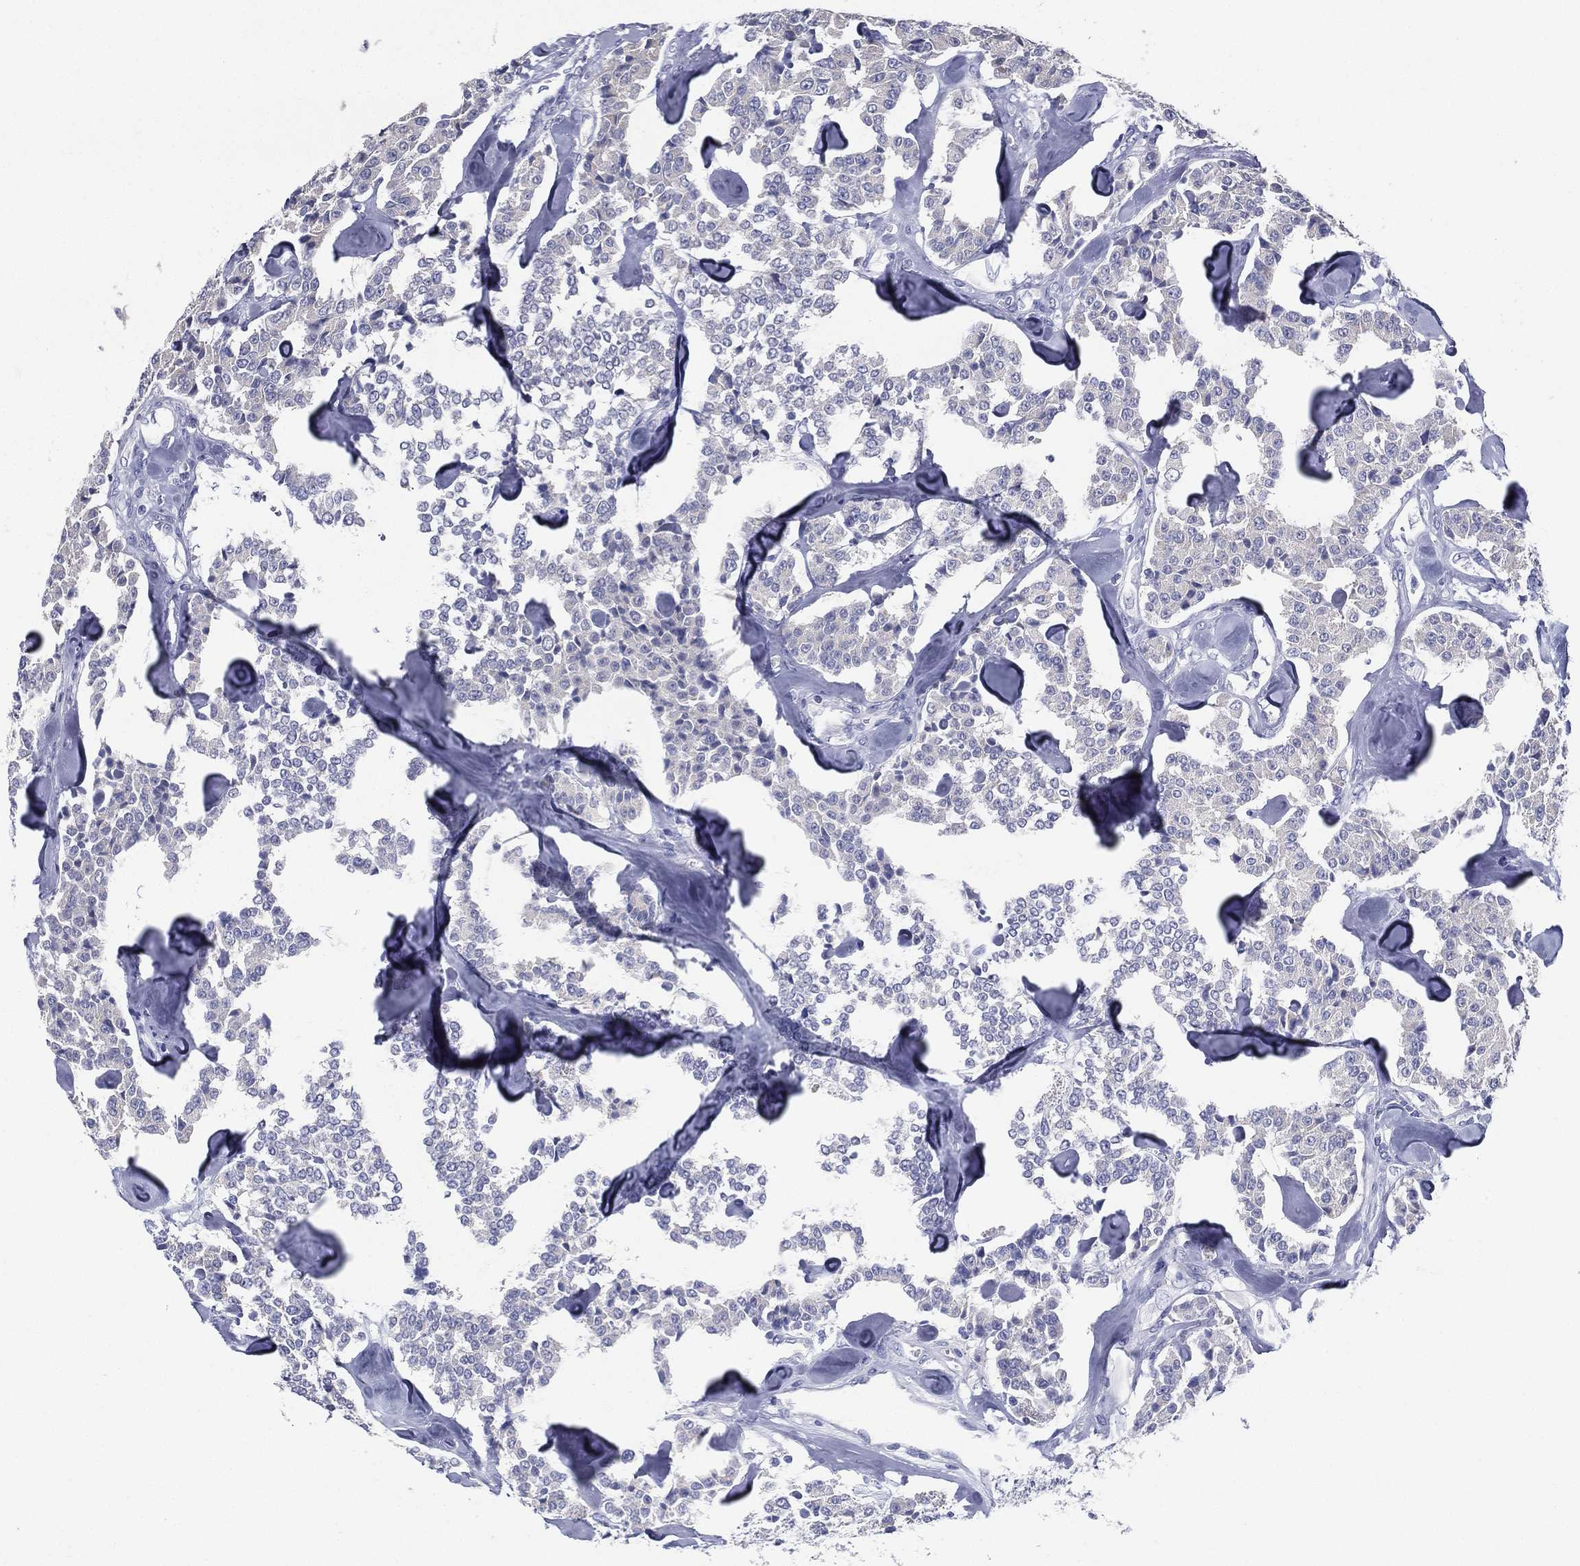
{"staining": {"intensity": "negative", "quantity": "none", "location": "none"}, "tissue": "carcinoid", "cell_type": "Tumor cells", "image_type": "cancer", "snomed": [{"axis": "morphology", "description": "Carcinoid, malignant, NOS"}, {"axis": "topography", "description": "Pancreas"}], "caption": "The histopathology image demonstrates no significant expression in tumor cells of malignant carcinoid.", "gene": "RSPH4A", "patient": {"sex": "male", "age": 41}}